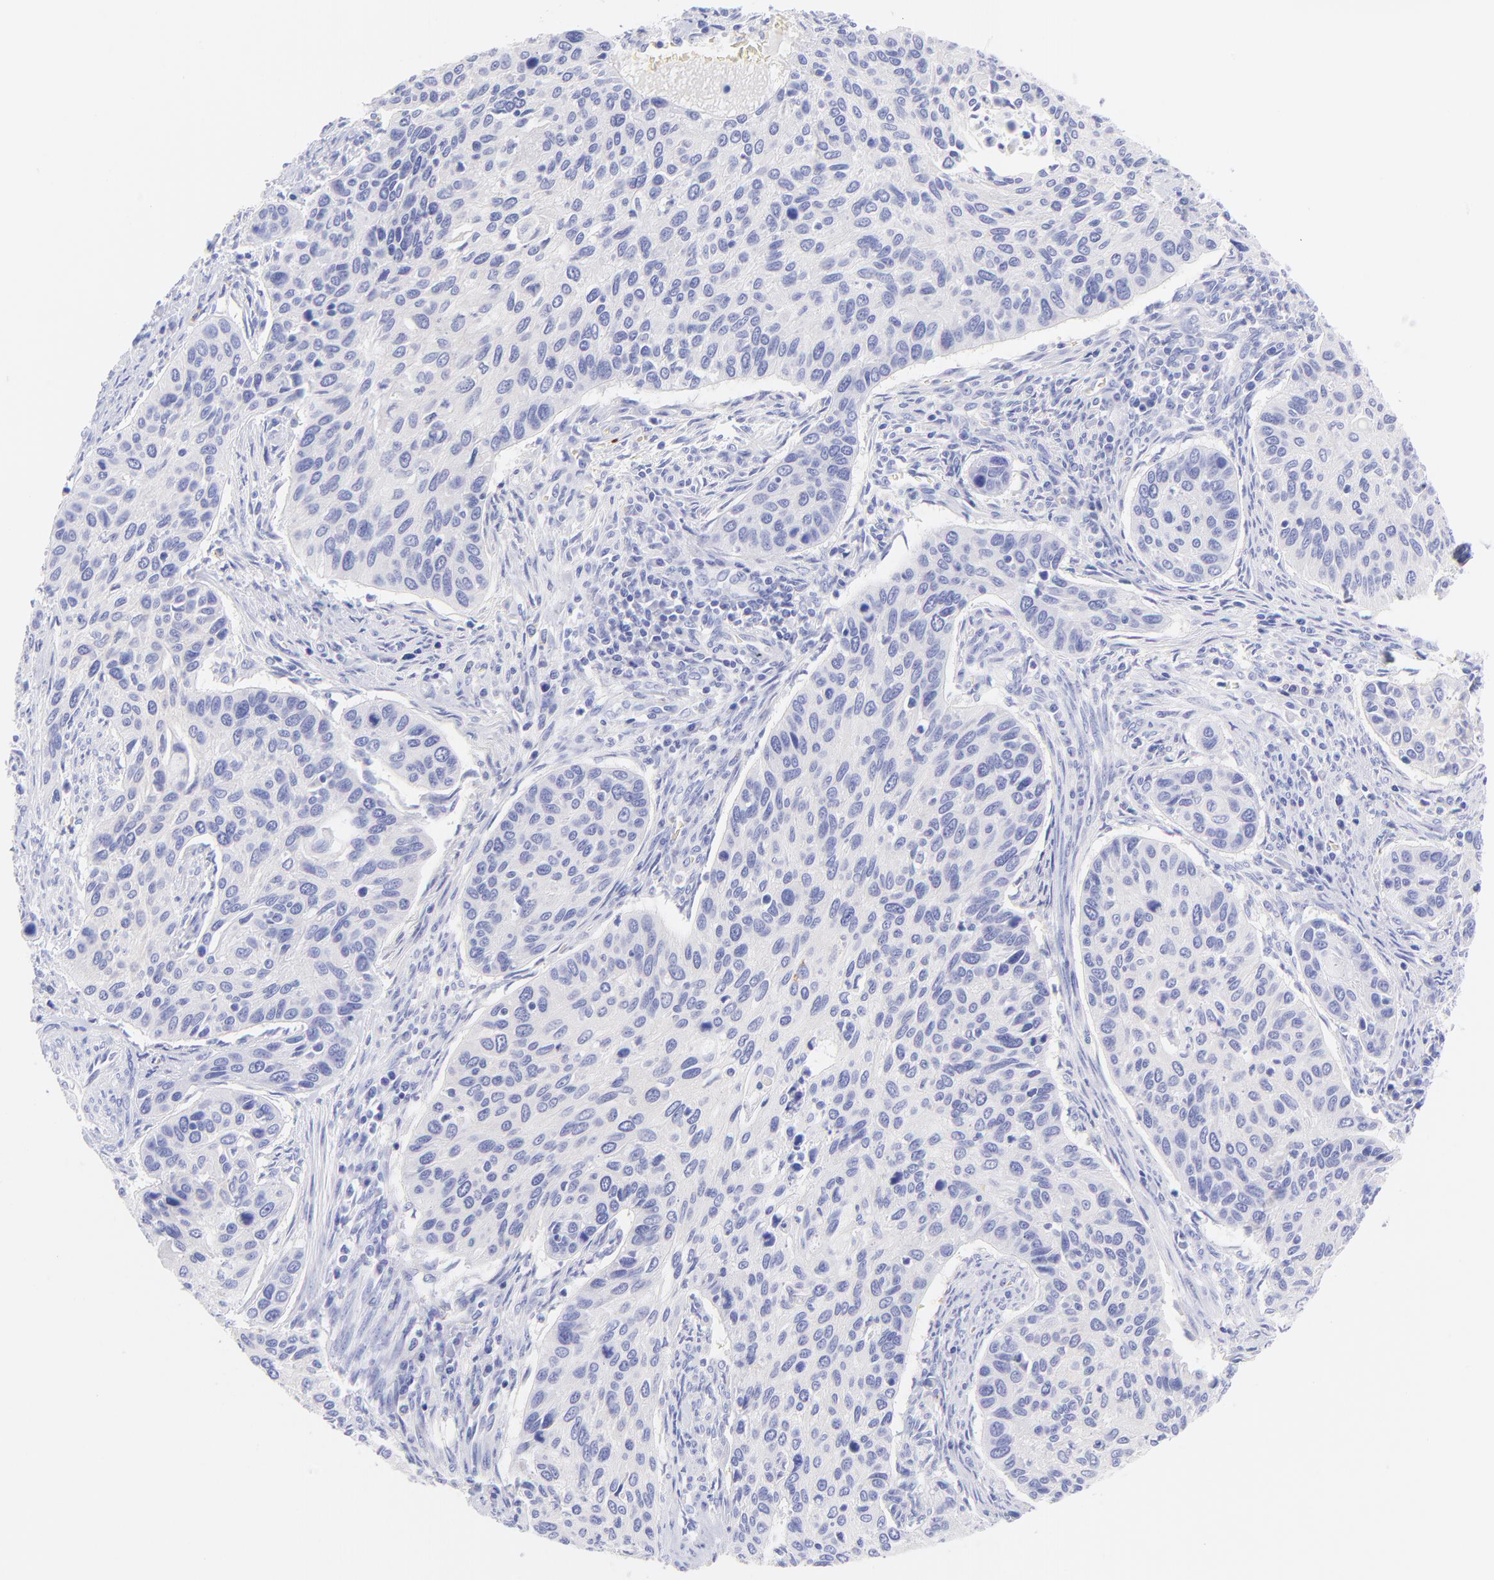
{"staining": {"intensity": "negative", "quantity": "none", "location": "none"}, "tissue": "cervical cancer", "cell_type": "Tumor cells", "image_type": "cancer", "snomed": [{"axis": "morphology", "description": "Squamous cell carcinoma, NOS"}, {"axis": "topography", "description": "Cervix"}], "caption": "Cervical cancer (squamous cell carcinoma) stained for a protein using immunohistochemistry (IHC) shows no expression tumor cells.", "gene": "FRMPD3", "patient": {"sex": "female", "age": 57}}